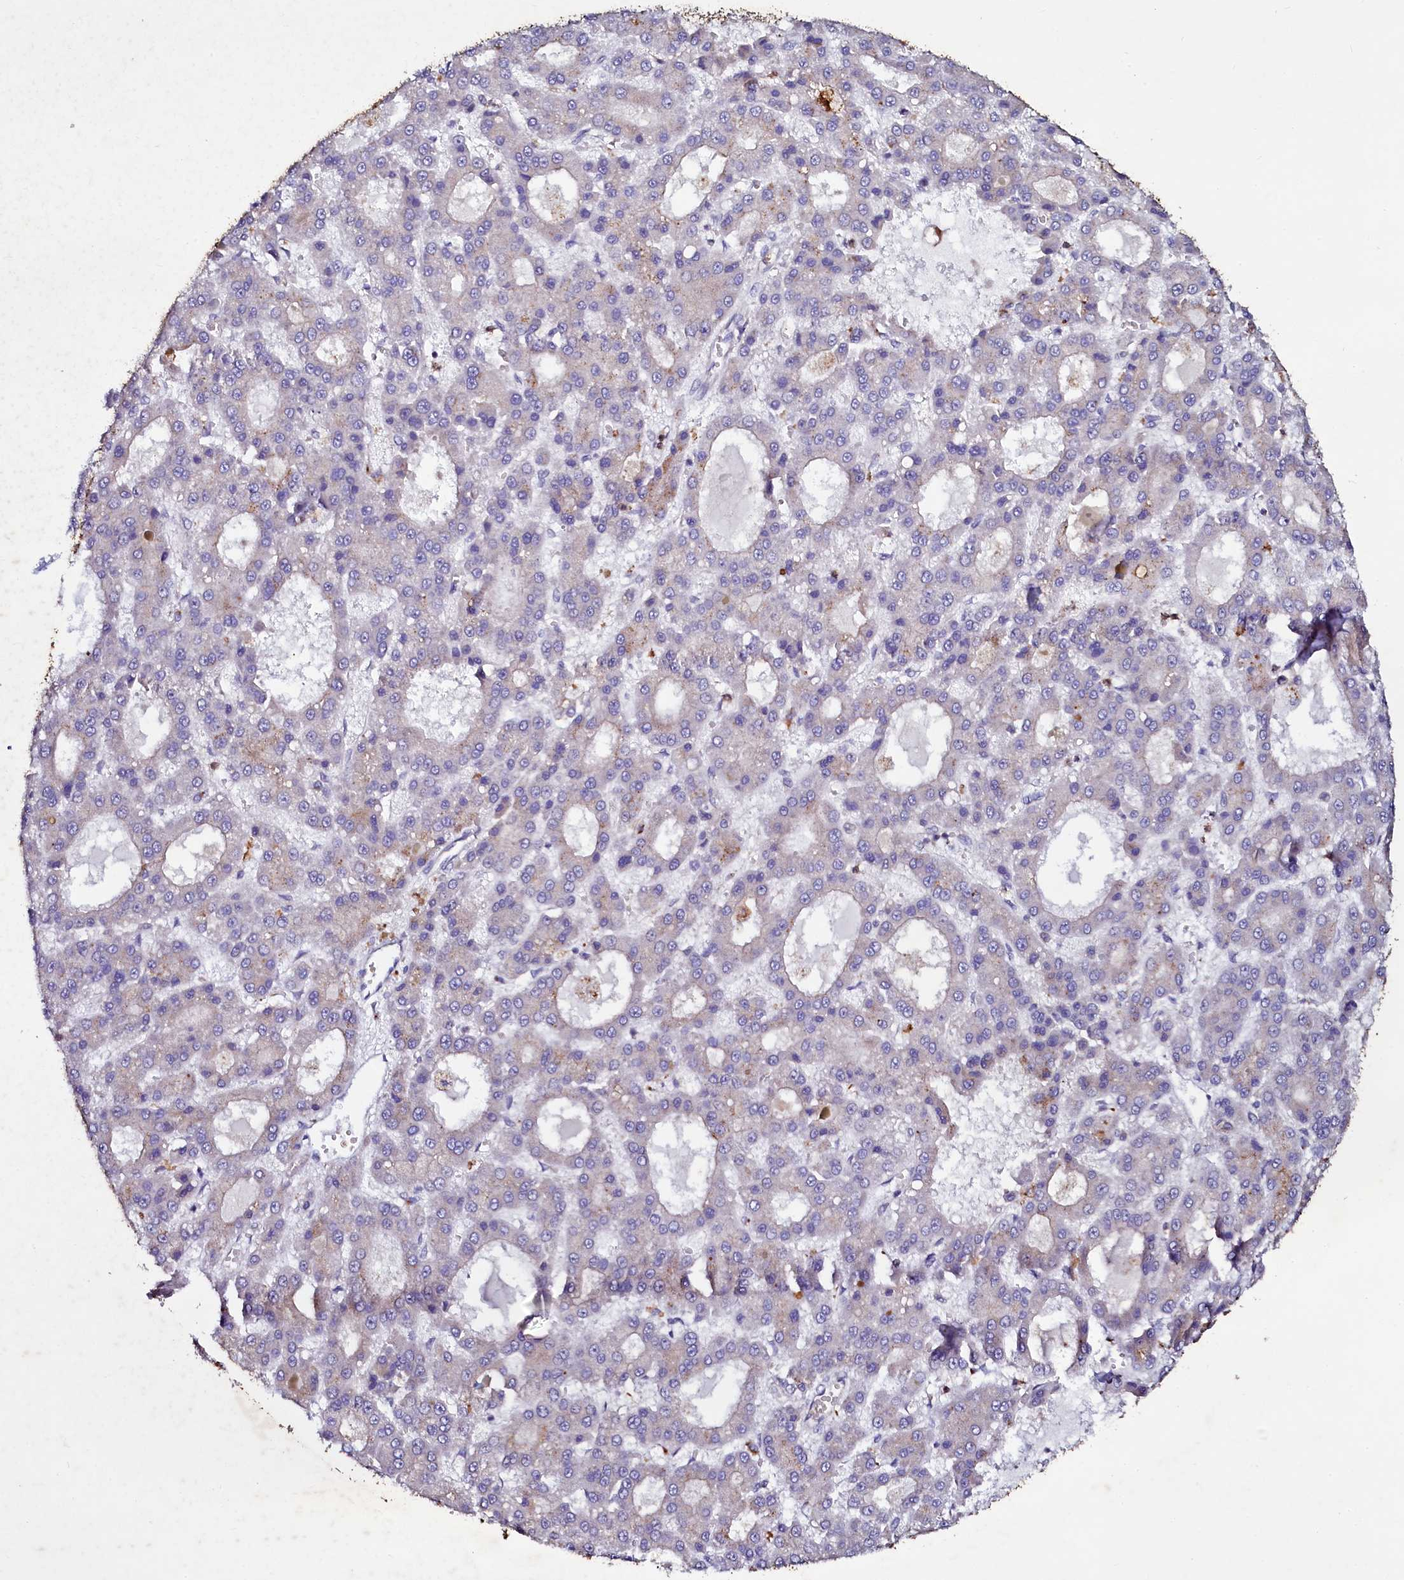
{"staining": {"intensity": "negative", "quantity": "none", "location": "none"}, "tissue": "liver cancer", "cell_type": "Tumor cells", "image_type": "cancer", "snomed": [{"axis": "morphology", "description": "Carcinoma, Hepatocellular, NOS"}, {"axis": "topography", "description": "Liver"}], "caption": "IHC micrograph of human liver cancer stained for a protein (brown), which demonstrates no staining in tumor cells.", "gene": "SELENOT", "patient": {"sex": "male", "age": 70}}